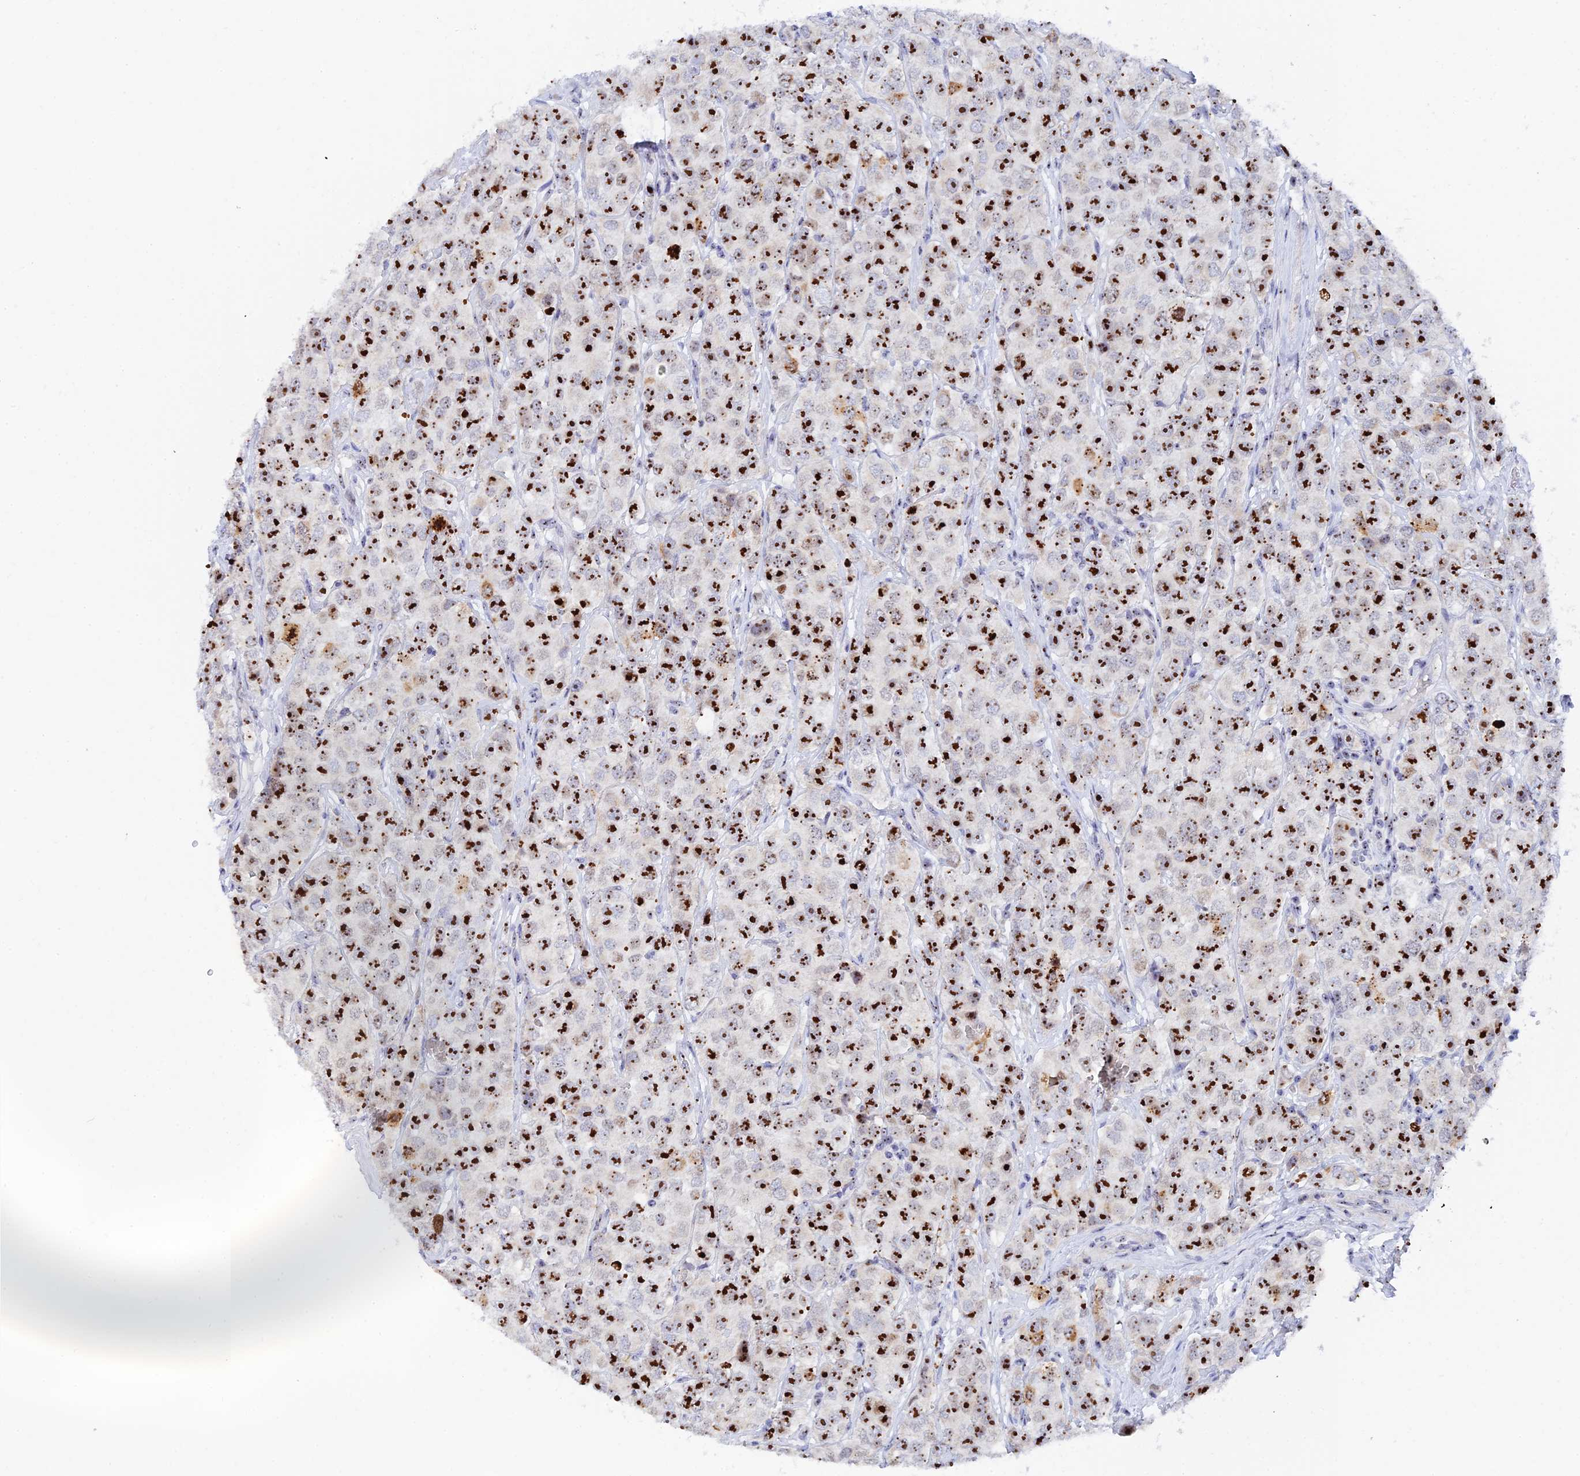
{"staining": {"intensity": "strong", "quantity": ">75%", "location": "nuclear"}, "tissue": "testis cancer", "cell_type": "Tumor cells", "image_type": "cancer", "snomed": [{"axis": "morphology", "description": "Seminoma, NOS"}, {"axis": "topography", "description": "Testis"}], "caption": "Testis cancer (seminoma) stained for a protein (brown) reveals strong nuclear positive staining in approximately >75% of tumor cells.", "gene": "RSL1D1", "patient": {"sex": "male", "age": 28}}